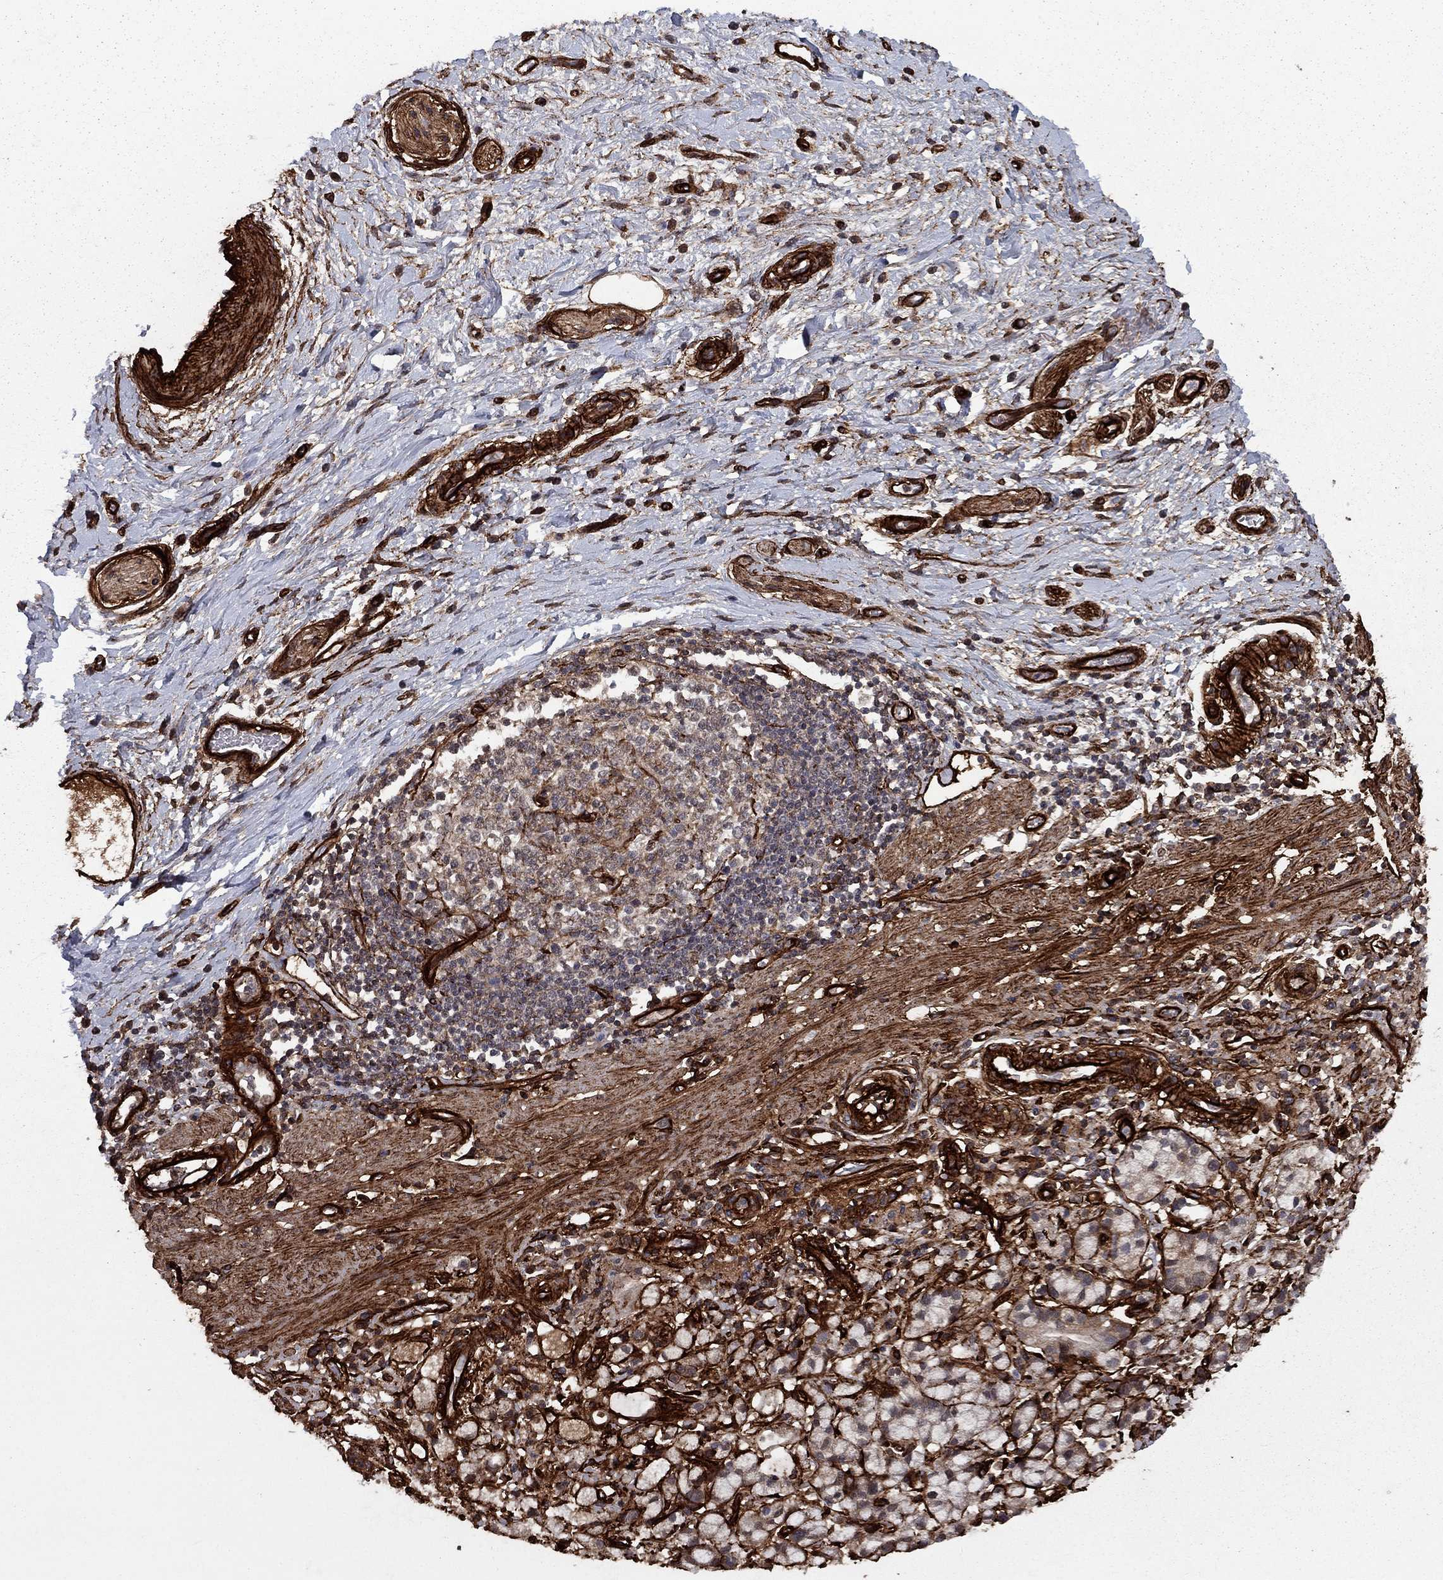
{"staining": {"intensity": "moderate", "quantity": "25%-75%", "location": "cytoplasmic/membranous"}, "tissue": "stomach cancer", "cell_type": "Tumor cells", "image_type": "cancer", "snomed": [{"axis": "morphology", "description": "Adenocarcinoma, NOS"}, {"axis": "topography", "description": "Stomach"}], "caption": "Stomach cancer stained with a protein marker displays moderate staining in tumor cells.", "gene": "COL18A1", "patient": {"sex": "male", "age": 58}}